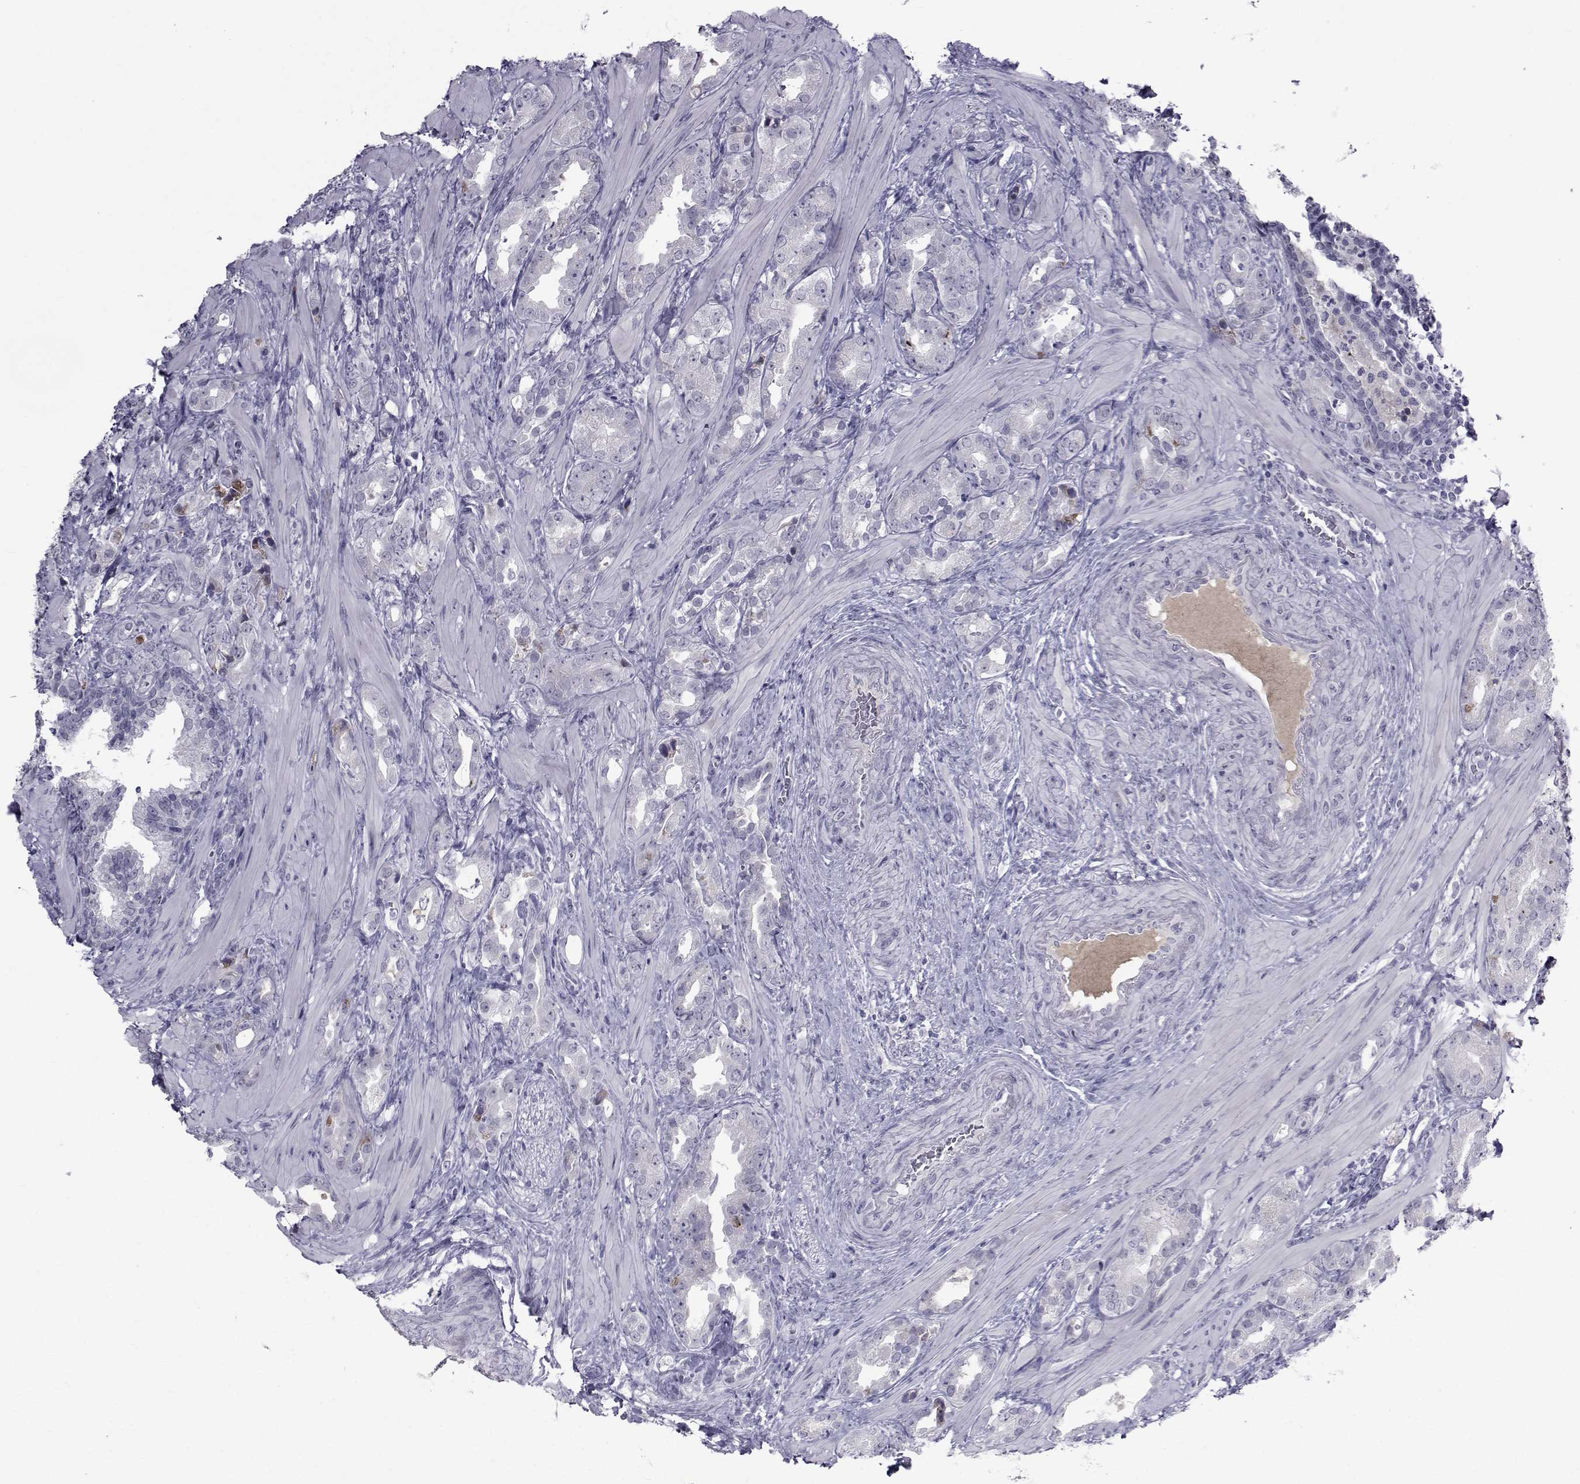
{"staining": {"intensity": "negative", "quantity": "none", "location": "none"}, "tissue": "prostate cancer", "cell_type": "Tumor cells", "image_type": "cancer", "snomed": [{"axis": "morphology", "description": "Adenocarcinoma, NOS"}, {"axis": "topography", "description": "Prostate"}], "caption": "An image of prostate adenocarcinoma stained for a protein shows no brown staining in tumor cells.", "gene": "PAX2", "patient": {"sex": "male", "age": 57}}